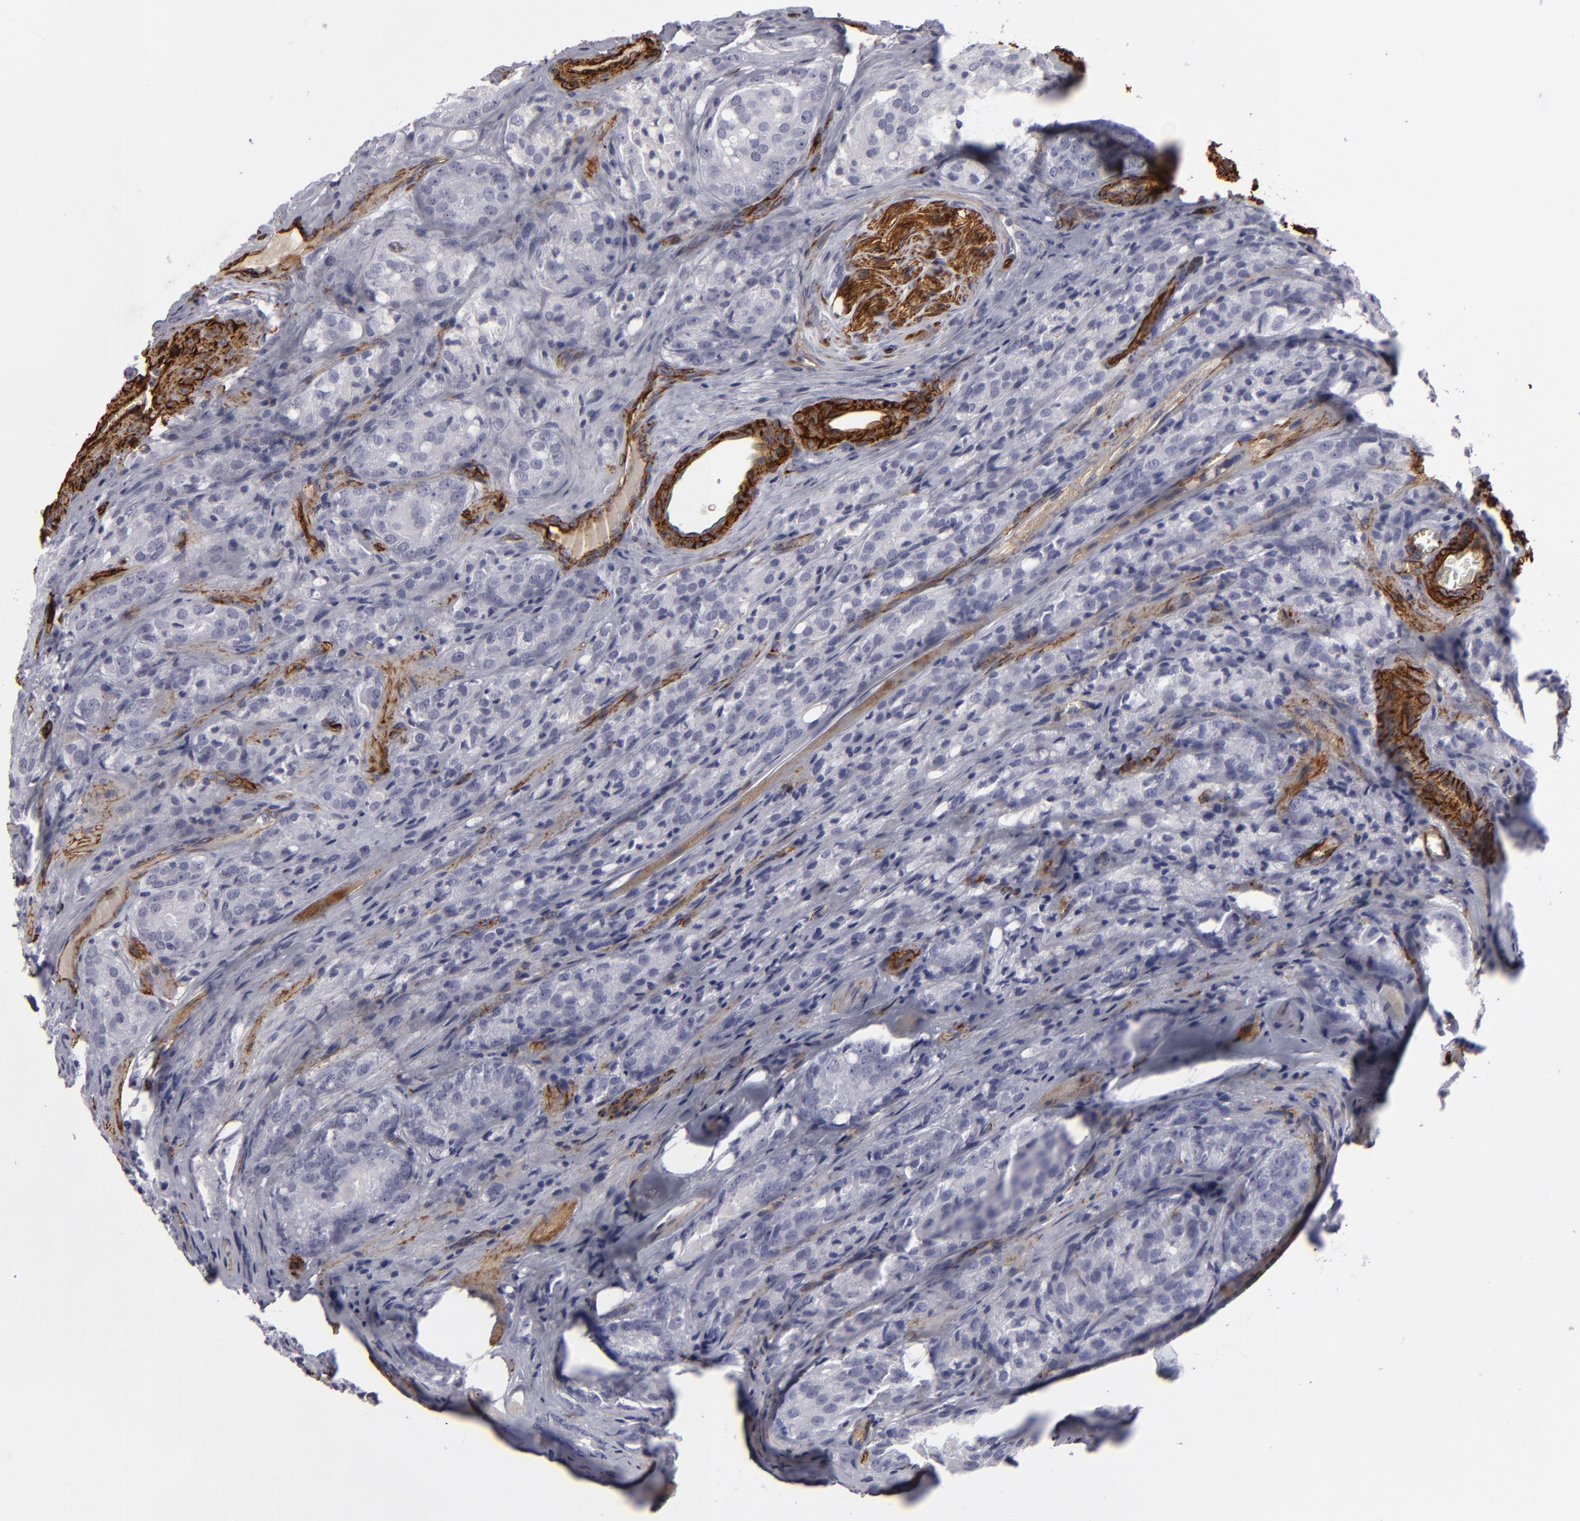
{"staining": {"intensity": "negative", "quantity": "none", "location": "none"}, "tissue": "prostate cancer", "cell_type": "Tumor cells", "image_type": "cancer", "snomed": [{"axis": "morphology", "description": "Adenocarcinoma, Medium grade"}, {"axis": "topography", "description": "Prostate"}], "caption": "Human prostate cancer stained for a protein using immunohistochemistry reveals no expression in tumor cells.", "gene": "MCAM", "patient": {"sex": "male", "age": 60}}